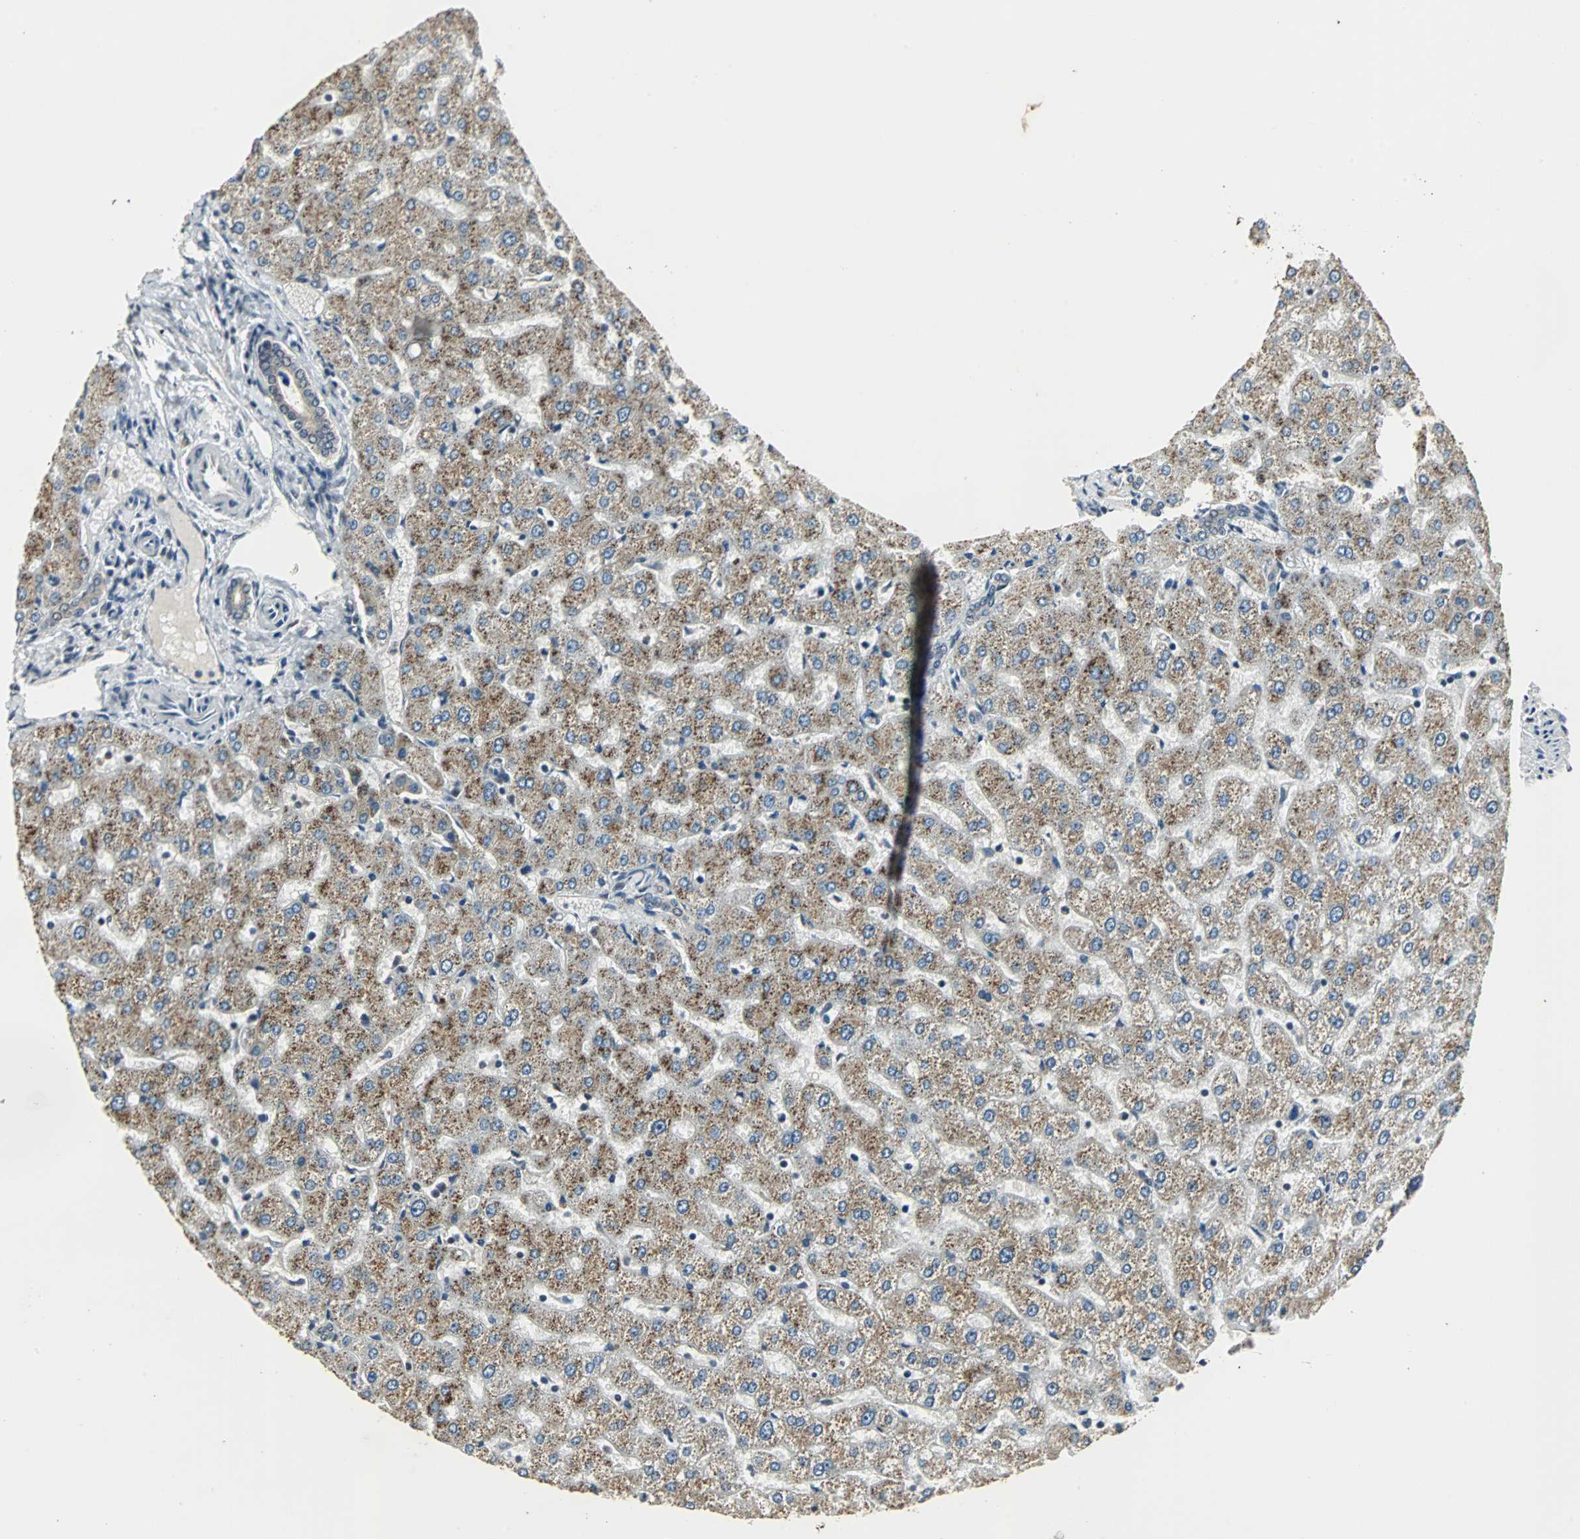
{"staining": {"intensity": "weak", "quantity": "25%-75%", "location": "cytoplasmic/membranous"}, "tissue": "liver", "cell_type": "Cholangiocytes", "image_type": "normal", "snomed": [{"axis": "morphology", "description": "Normal tissue, NOS"}, {"axis": "morphology", "description": "Fibrosis, NOS"}, {"axis": "topography", "description": "Liver"}], "caption": "Human liver stained with a brown dye reveals weak cytoplasmic/membranous positive expression in about 25%-75% of cholangiocytes.", "gene": "MED4", "patient": {"sex": "female", "age": 29}}